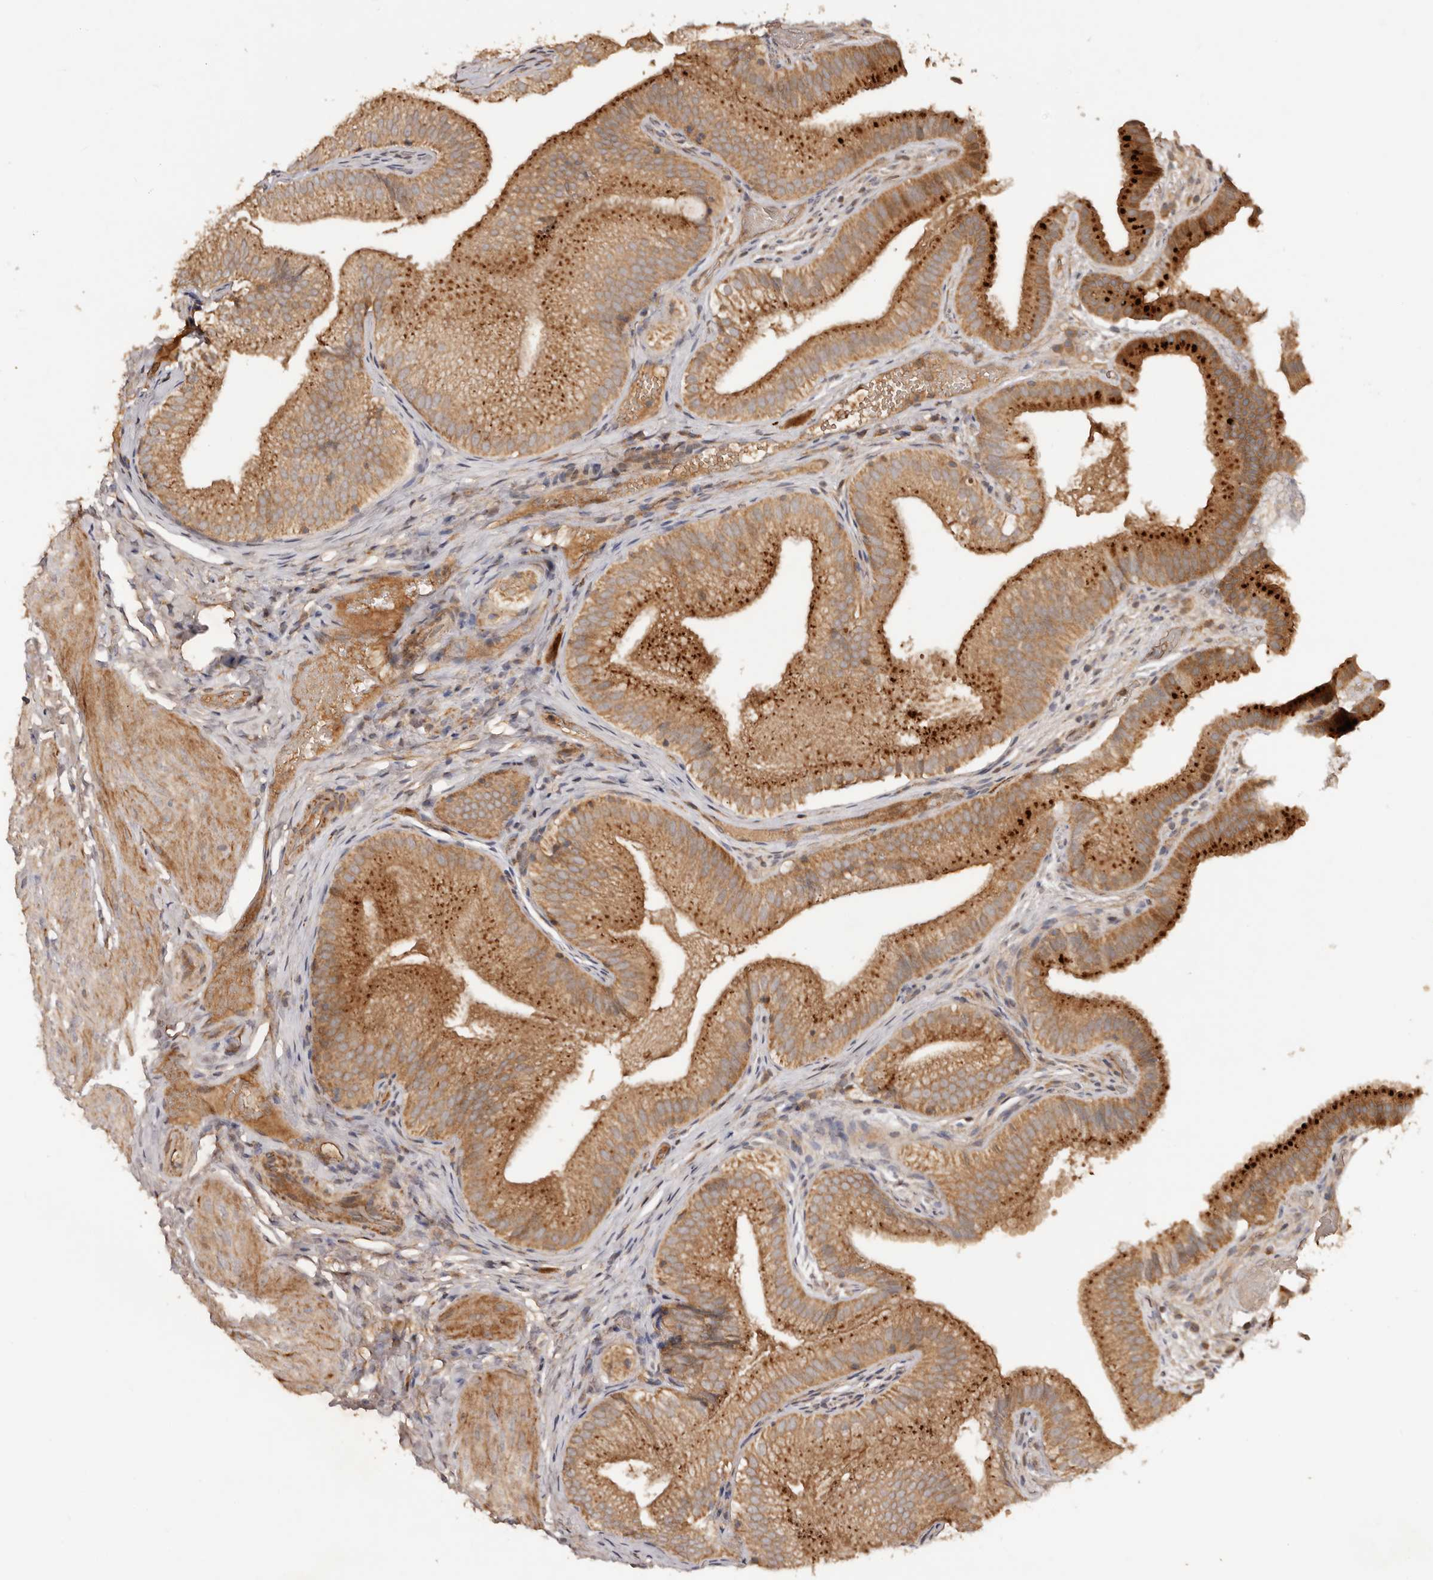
{"staining": {"intensity": "strong", "quantity": ">75%", "location": "cytoplasmic/membranous"}, "tissue": "gallbladder", "cell_type": "Glandular cells", "image_type": "normal", "snomed": [{"axis": "morphology", "description": "Normal tissue, NOS"}, {"axis": "topography", "description": "Gallbladder"}], "caption": "Brown immunohistochemical staining in unremarkable gallbladder reveals strong cytoplasmic/membranous expression in approximately >75% of glandular cells.", "gene": "PKIB", "patient": {"sex": "female", "age": 30}}